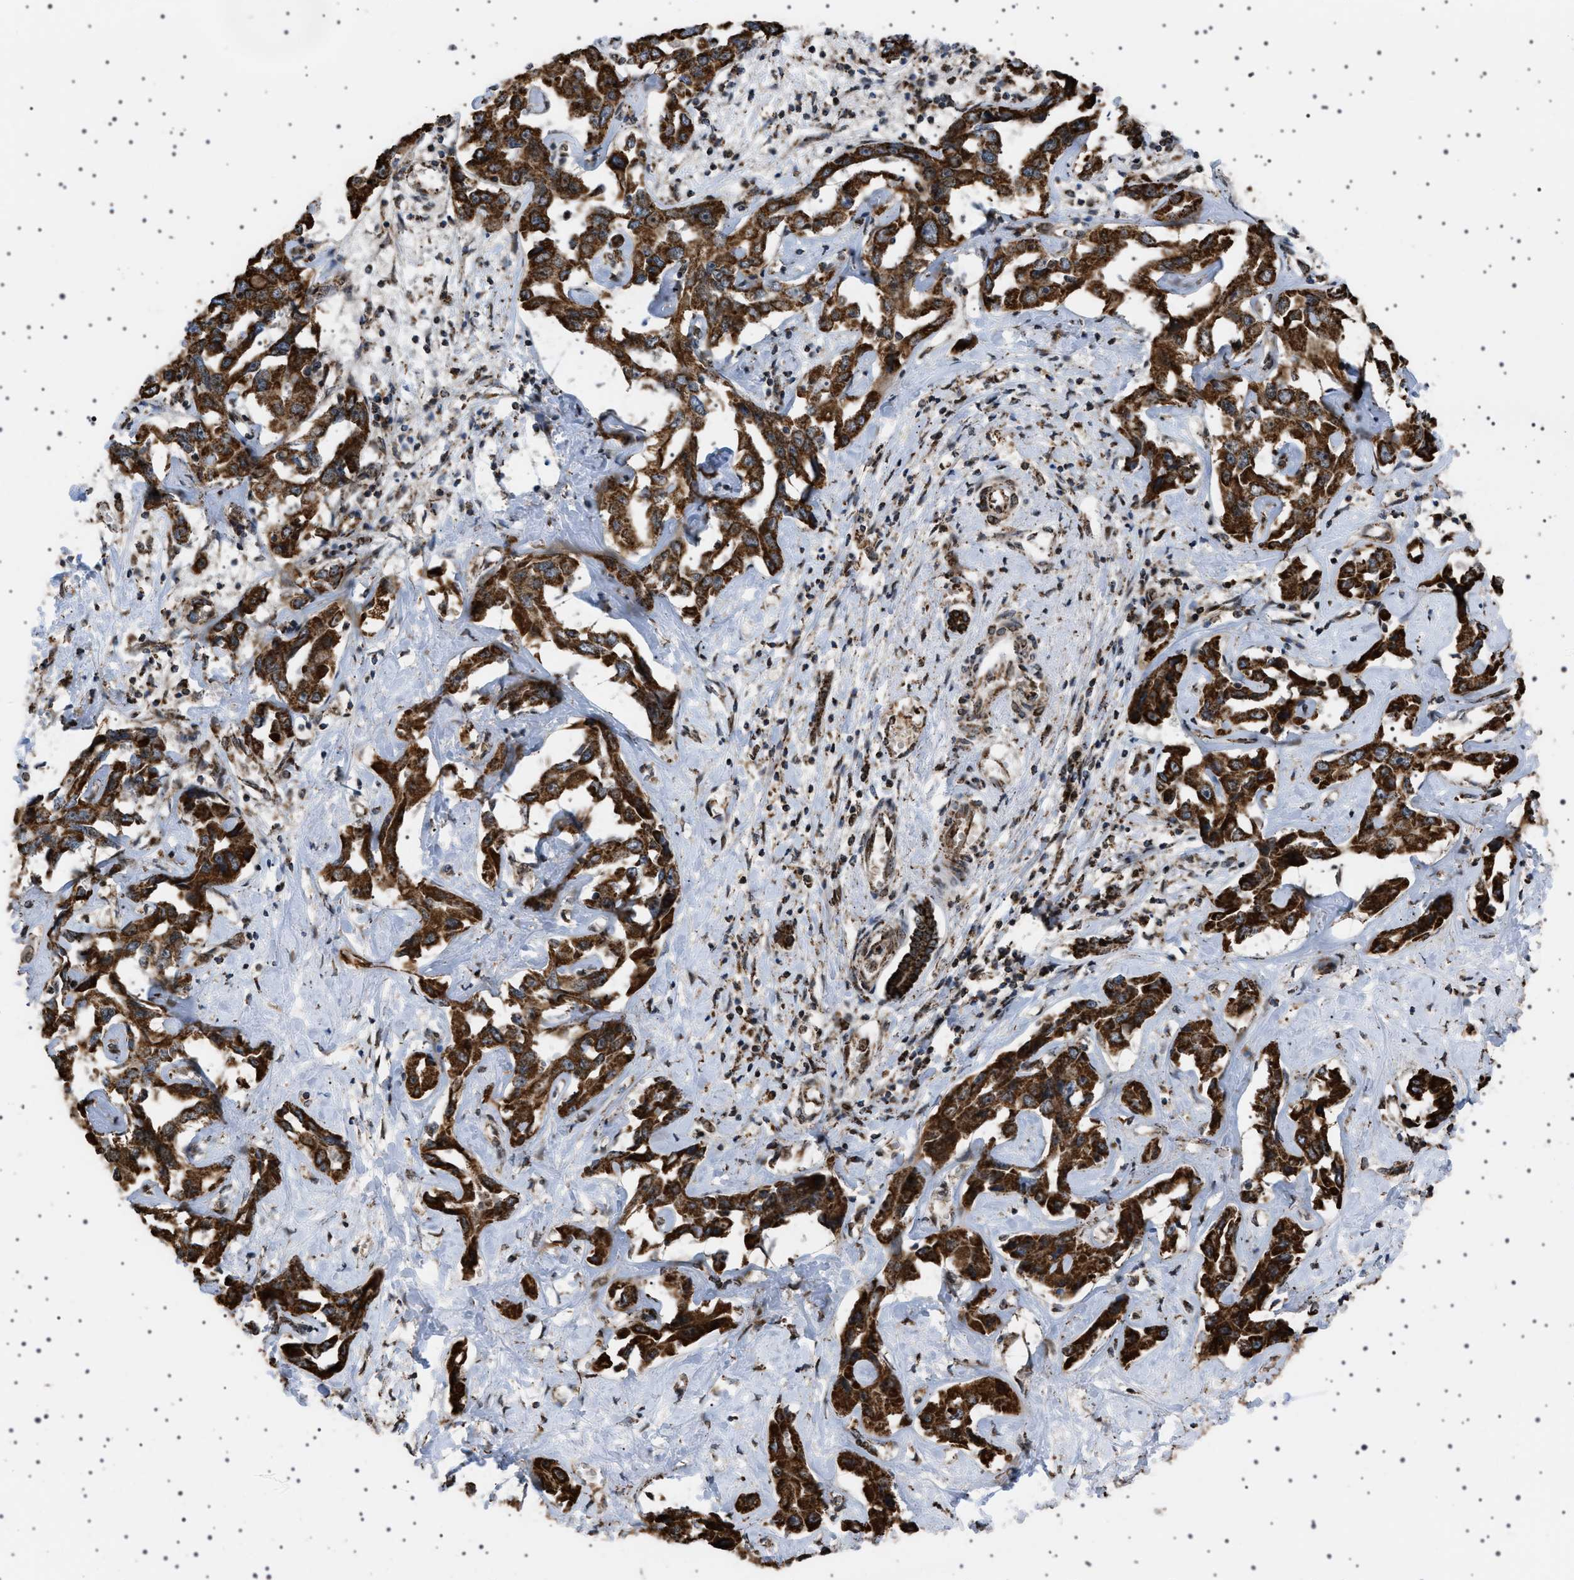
{"staining": {"intensity": "strong", "quantity": ">75%", "location": "cytoplasmic/membranous"}, "tissue": "liver cancer", "cell_type": "Tumor cells", "image_type": "cancer", "snomed": [{"axis": "morphology", "description": "Cholangiocarcinoma"}, {"axis": "topography", "description": "Liver"}], "caption": "This photomicrograph exhibits immunohistochemistry staining of liver cancer (cholangiocarcinoma), with high strong cytoplasmic/membranous expression in approximately >75% of tumor cells.", "gene": "MELK", "patient": {"sex": "male", "age": 59}}